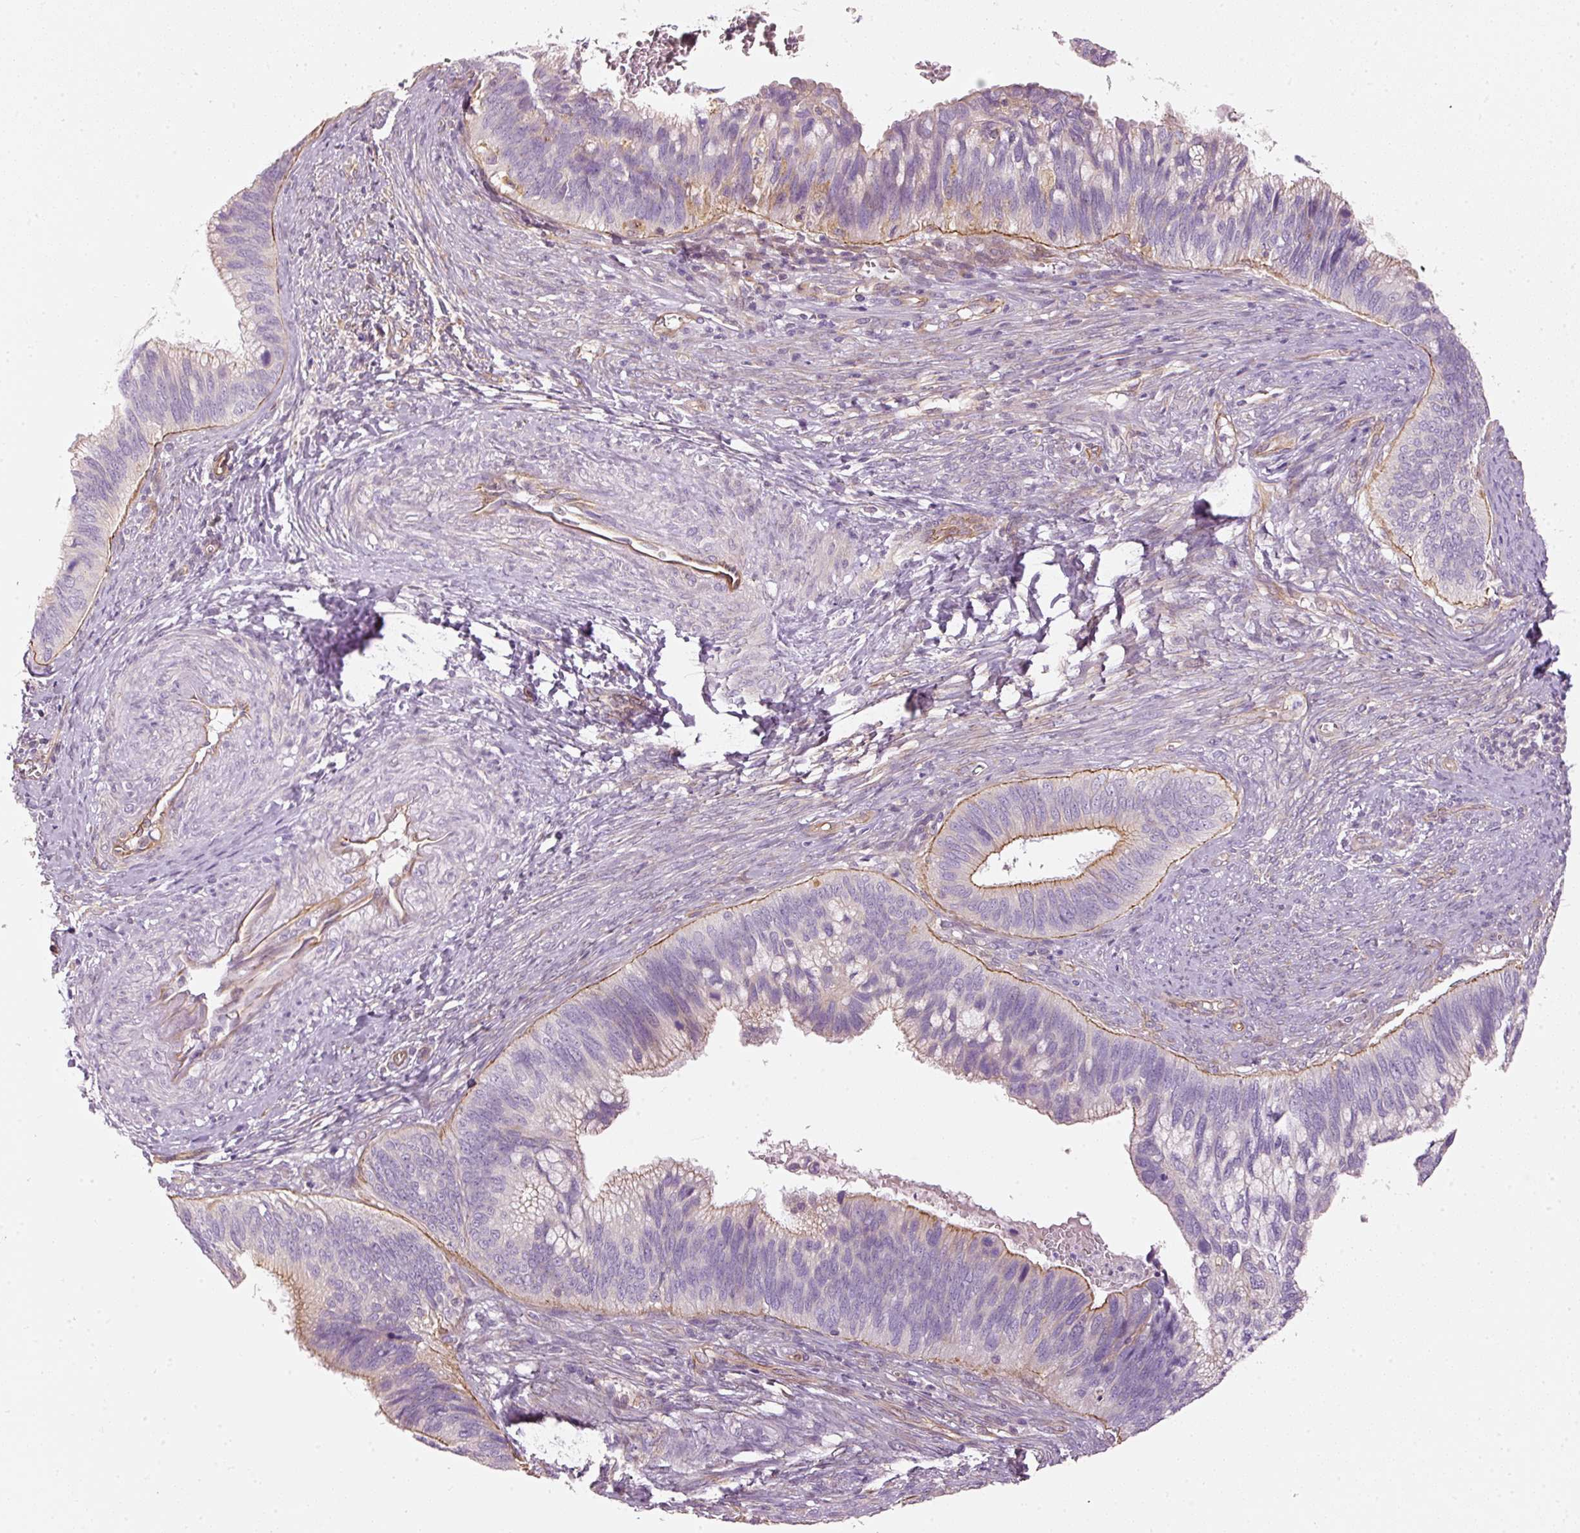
{"staining": {"intensity": "moderate", "quantity": "25%-75%", "location": "cytoplasmic/membranous"}, "tissue": "cervical cancer", "cell_type": "Tumor cells", "image_type": "cancer", "snomed": [{"axis": "morphology", "description": "Adenocarcinoma, NOS"}, {"axis": "topography", "description": "Cervix"}], "caption": "Human cervical cancer stained with a brown dye shows moderate cytoplasmic/membranous positive staining in about 25%-75% of tumor cells.", "gene": "OSR2", "patient": {"sex": "female", "age": 42}}